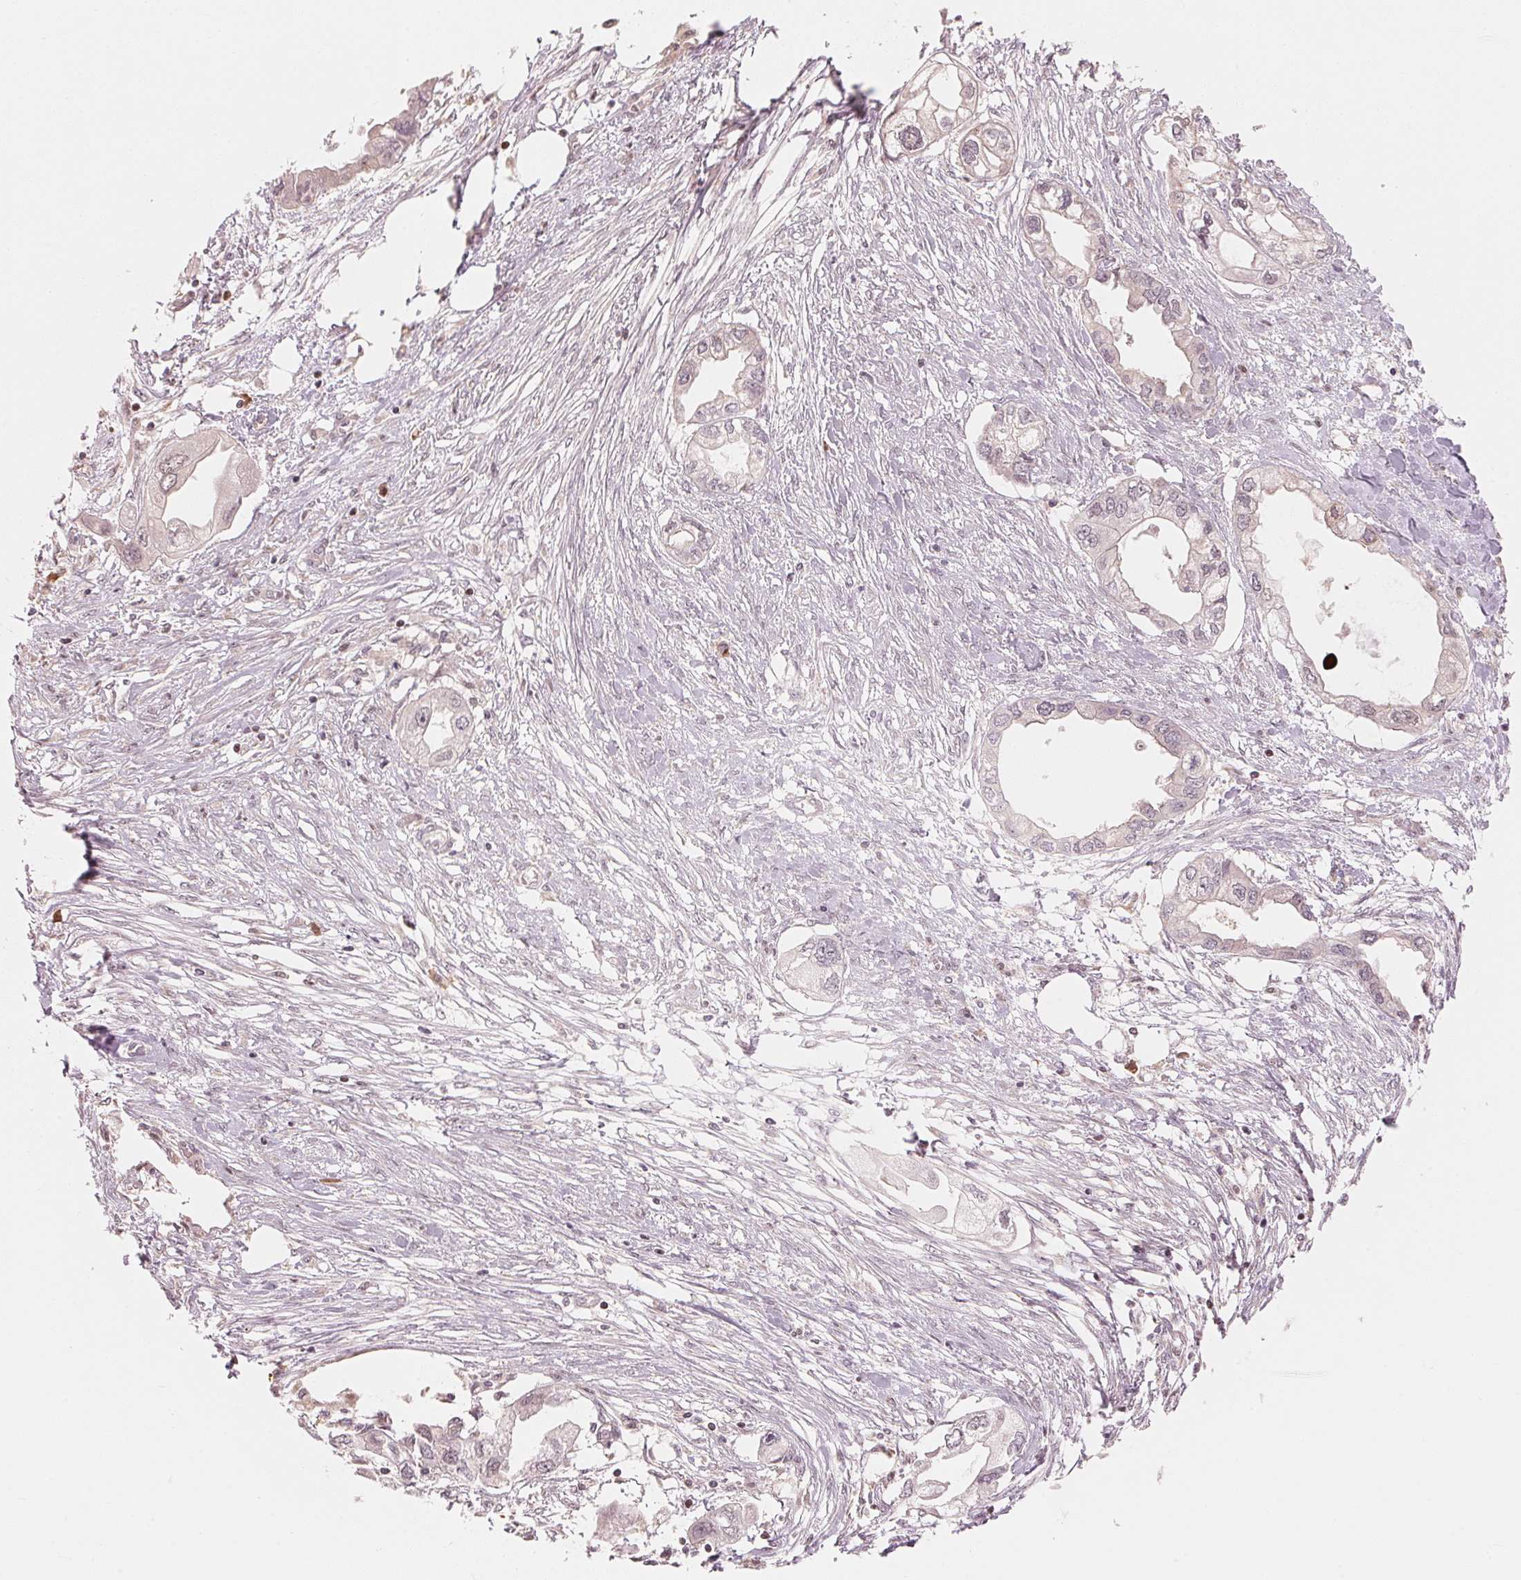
{"staining": {"intensity": "negative", "quantity": "none", "location": "none"}, "tissue": "endometrial cancer", "cell_type": "Tumor cells", "image_type": "cancer", "snomed": [{"axis": "morphology", "description": "Adenocarcinoma, NOS"}, {"axis": "morphology", "description": "Adenocarcinoma, metastatic, NOS"}, {"axis": "topography", "description": "Adipose tissue"}, {"axis": "topography", "description": "Endometrium"}], "caption": "Immunohistochemical staining of human endometrial cancer demonstrates no significant expression in tumor cells.", "gene": "PRKN", "patient": {"sex": "female", "age": 67}}